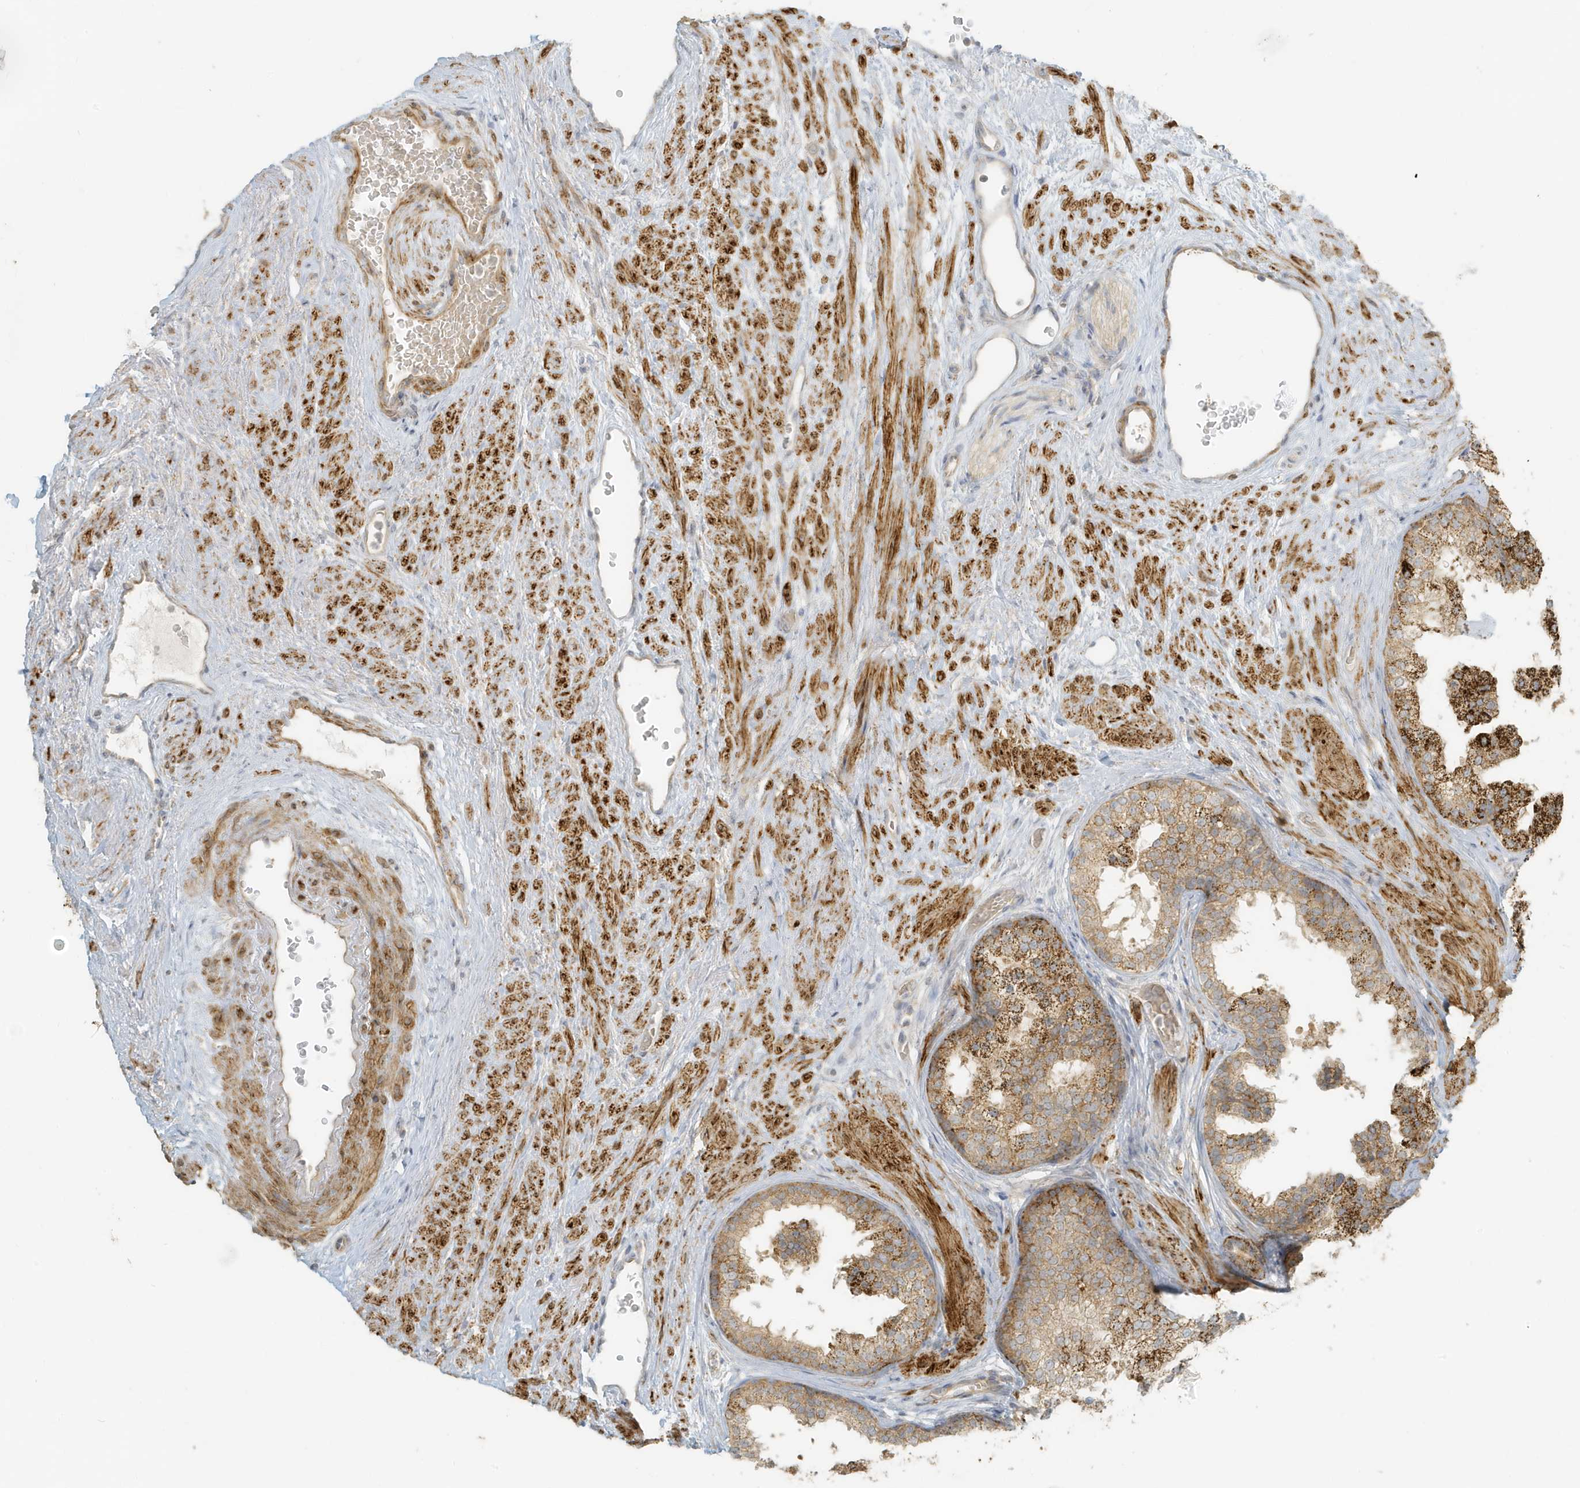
{"staining": {"intensity": "strong", "quantity": ">75%", "location": "cytoplasmic/membranous"}, "tissue": "prostate", "cell_type": "Glandular cells", "image_type": "normal", "snomed": [{"axis": "morphology", "description": "Normal tissue, NOS"}, {"axis": "topography", "description": "Prostate"}], "caption": "Strong cytoplasmic/membranous expression for a protein is identified in about >75% of glandular cells of benign prostate using immunohistochemistry.", "gene": "MCOLN1", "patient": {"sex": "male", "age": 48}}